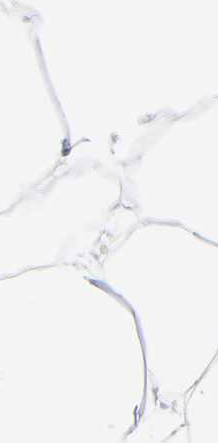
{"staining": {"intensity": "negative", "quantity": "none", "location": "none"}, "tissue": "adipose tissue", "cell_type": "Adipocytes", "image_type": "normal", "snomed": [{"axis": "morphology", "description": "Normal tissue, NOS"}, {"axis": "morphology", "description": "Duct carcinoma"}, {"axis": "topography", "description": "Breast"}, {"axis": "topography", "description": "Adipose tissue"}], "caption": "Immunohistochemistry micrograph of benign adipose tissue stained for a protein (brown), which exhibits no expression in adipocytes.", "gene": "LTBP2", "patient": {"sex": "female", "age": 37}}